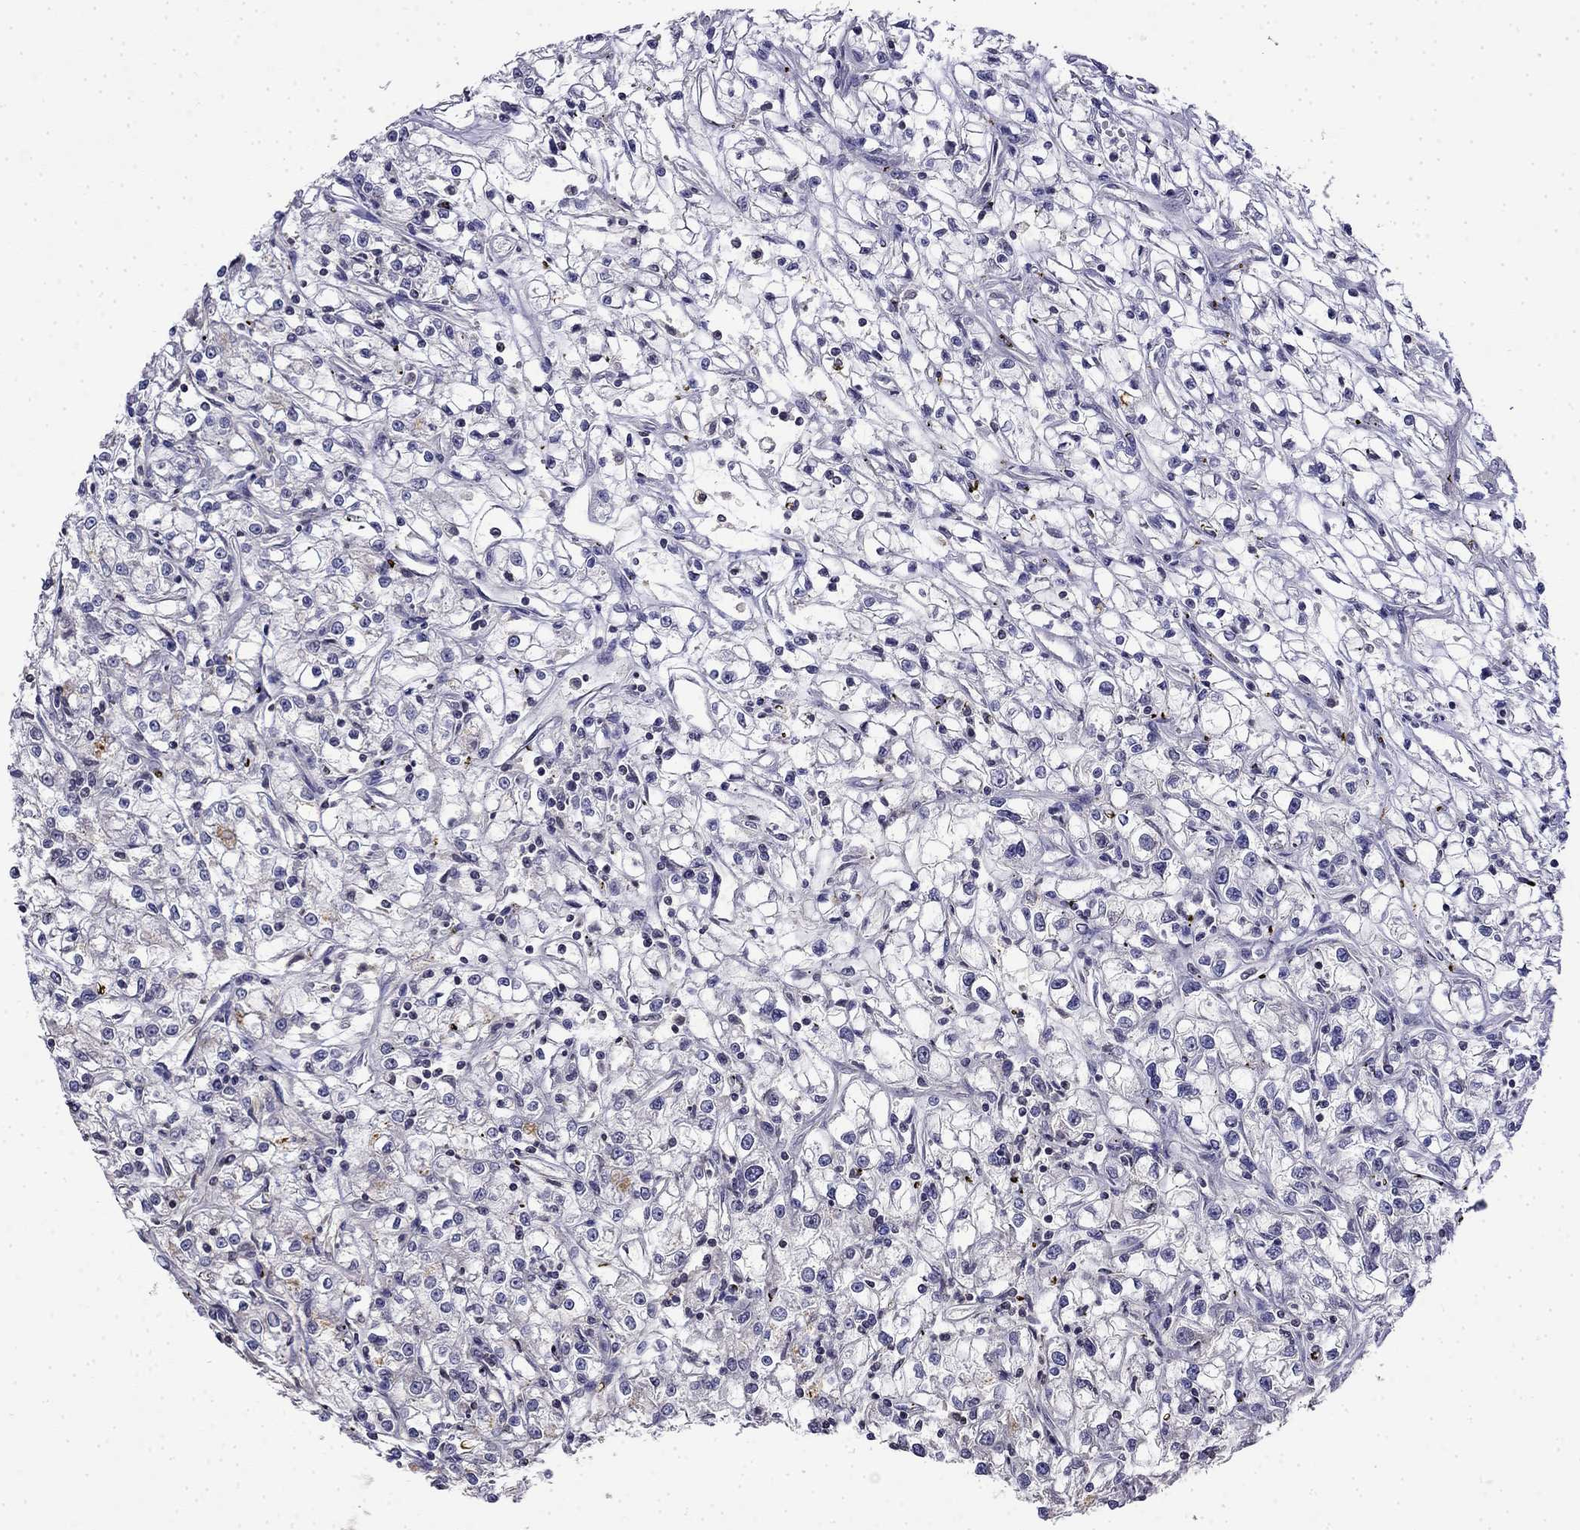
{"staining": {"intensity": "negative", "quantity": "none", "location": "none"}, "tissue": "renal cancer", "cell_type": "Tumor cells", "image_type": "cancer", "snomed": [{"axis": "morphology", "description": "Adenocarcinoma, NOS"}, {"axis": "topography", "description": "Kidney"}], "caption": "The photomicrograph exhibits no significant positivity in tumor cells of renal adenocarcinoma. (DAB (3,3'-diaminobenzidine) immunohistochemistry, high magnification).", "gene": "GUCA1B", "patient": {"sex": "female", "age": 59}}